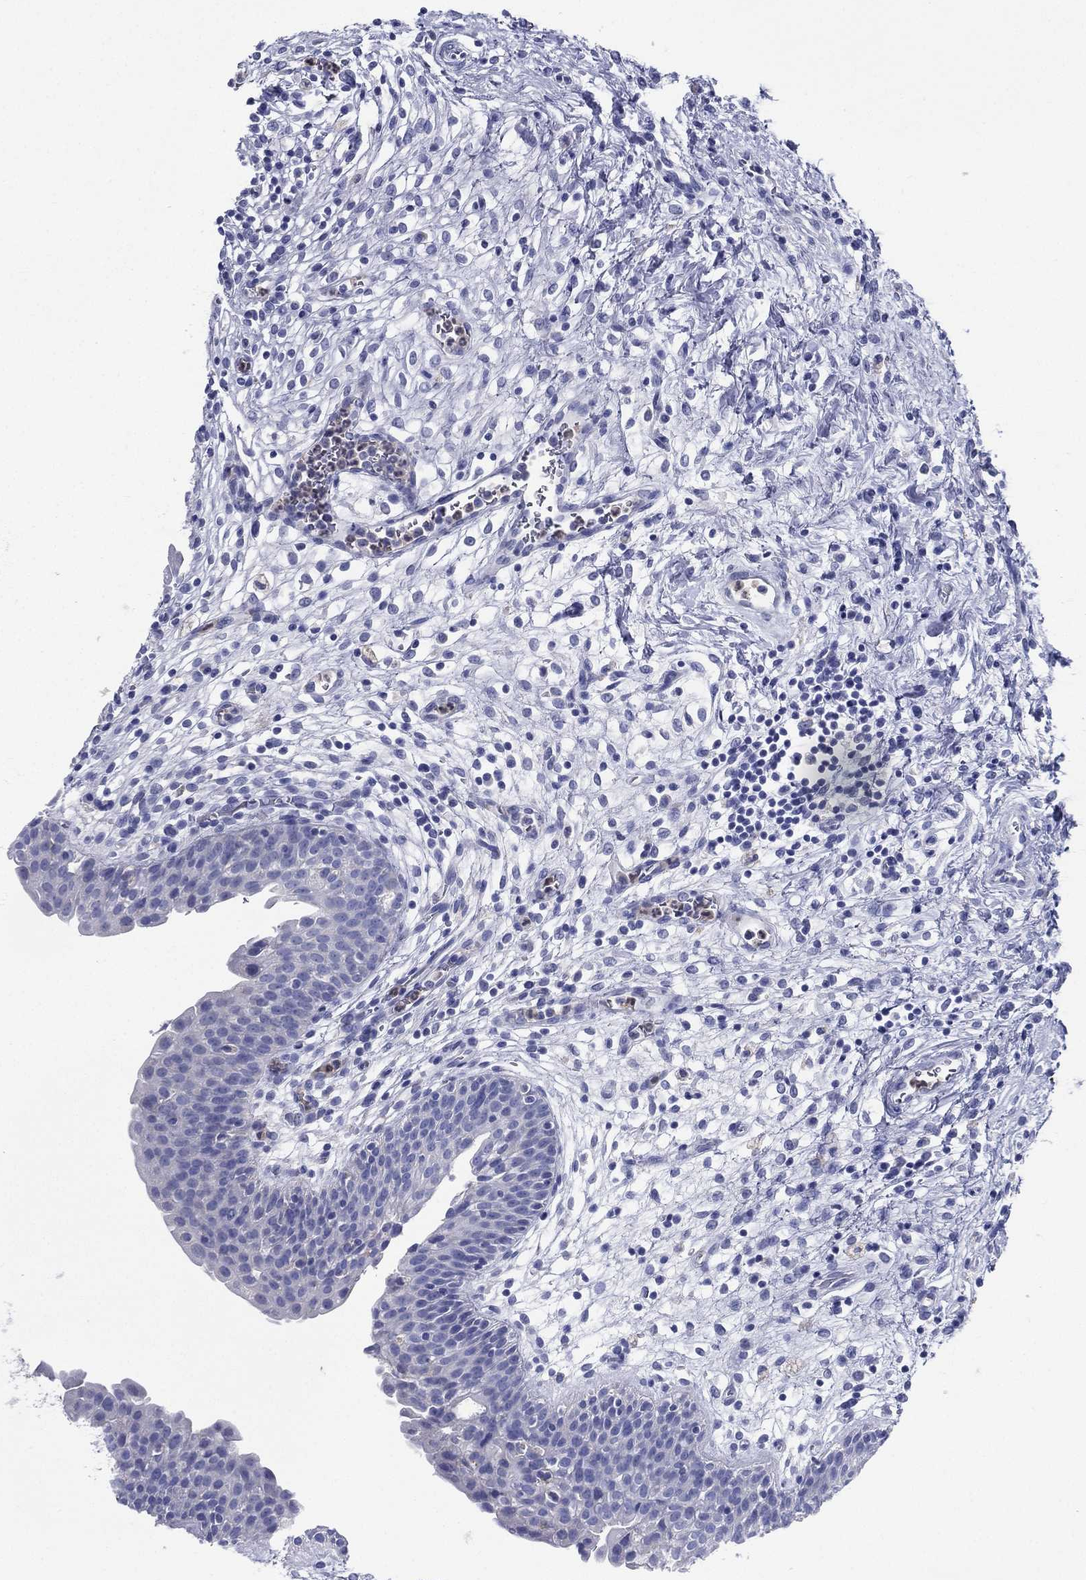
{"staining": {"intensity": "negative", "quantity": "none", "location": "none"}, "tissue": "urinary bladder", "cell_type": "Urothelial cells", "image_type": "normal", "snomed": [{"axis": "morphology", "description": "Normal tissue, NOS"}, {"axis": "topography", "description": "Urinary bladder"}], "caption": "A high-resolution image shows IHC staining of benign urinary bladder, which shows no significant expression in urothelial cells. The staining is performed using DAB brown chromogen with nuclei counter-stained in using hematoxylin.", "gene": "DEFB121", "patient": {"sex": "male", "age": 37}}